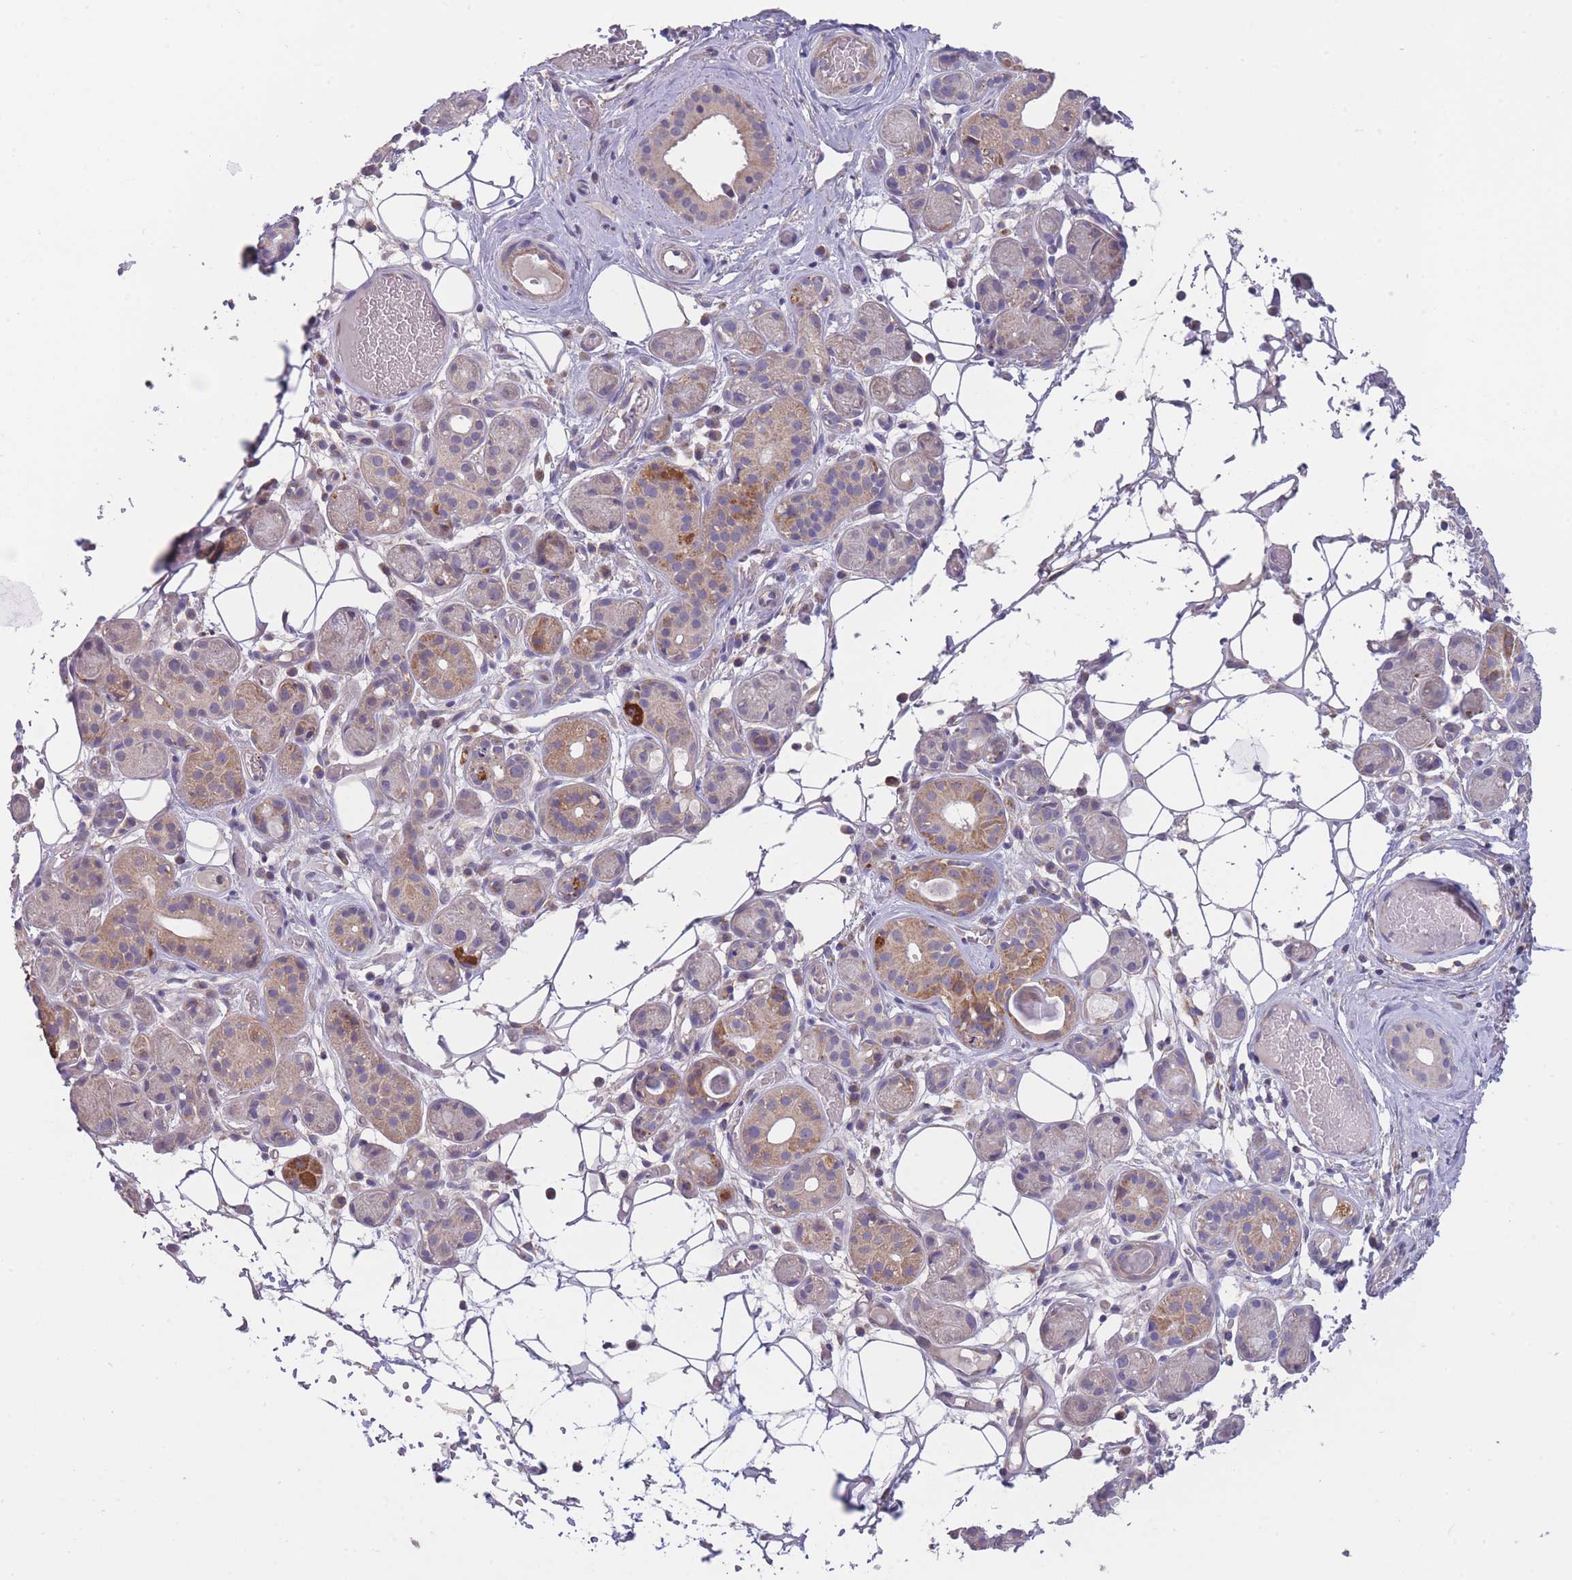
{"staining": {"intensity": "moderate", "quantity": "<25%", "location": "cytoplasmic/membranous"}, "tissue": "salivary gland", "cell_type": "Glandular cells", "image_type": "normal", "snomed": [{"axis": "morphology", "description": "Normal tissue, NOS"}, {"axis": "topography", "description": "Salivary gland"}], "caption": "Approximately <25% of glandular cells in unremarkable salivary gland exhibit moderate cytoplasmic/membranous protein staining as visualized by brown immunohistochemical staining.", "gene": "SLC25A42", "patient": {"sex": "male", "age": 82}}